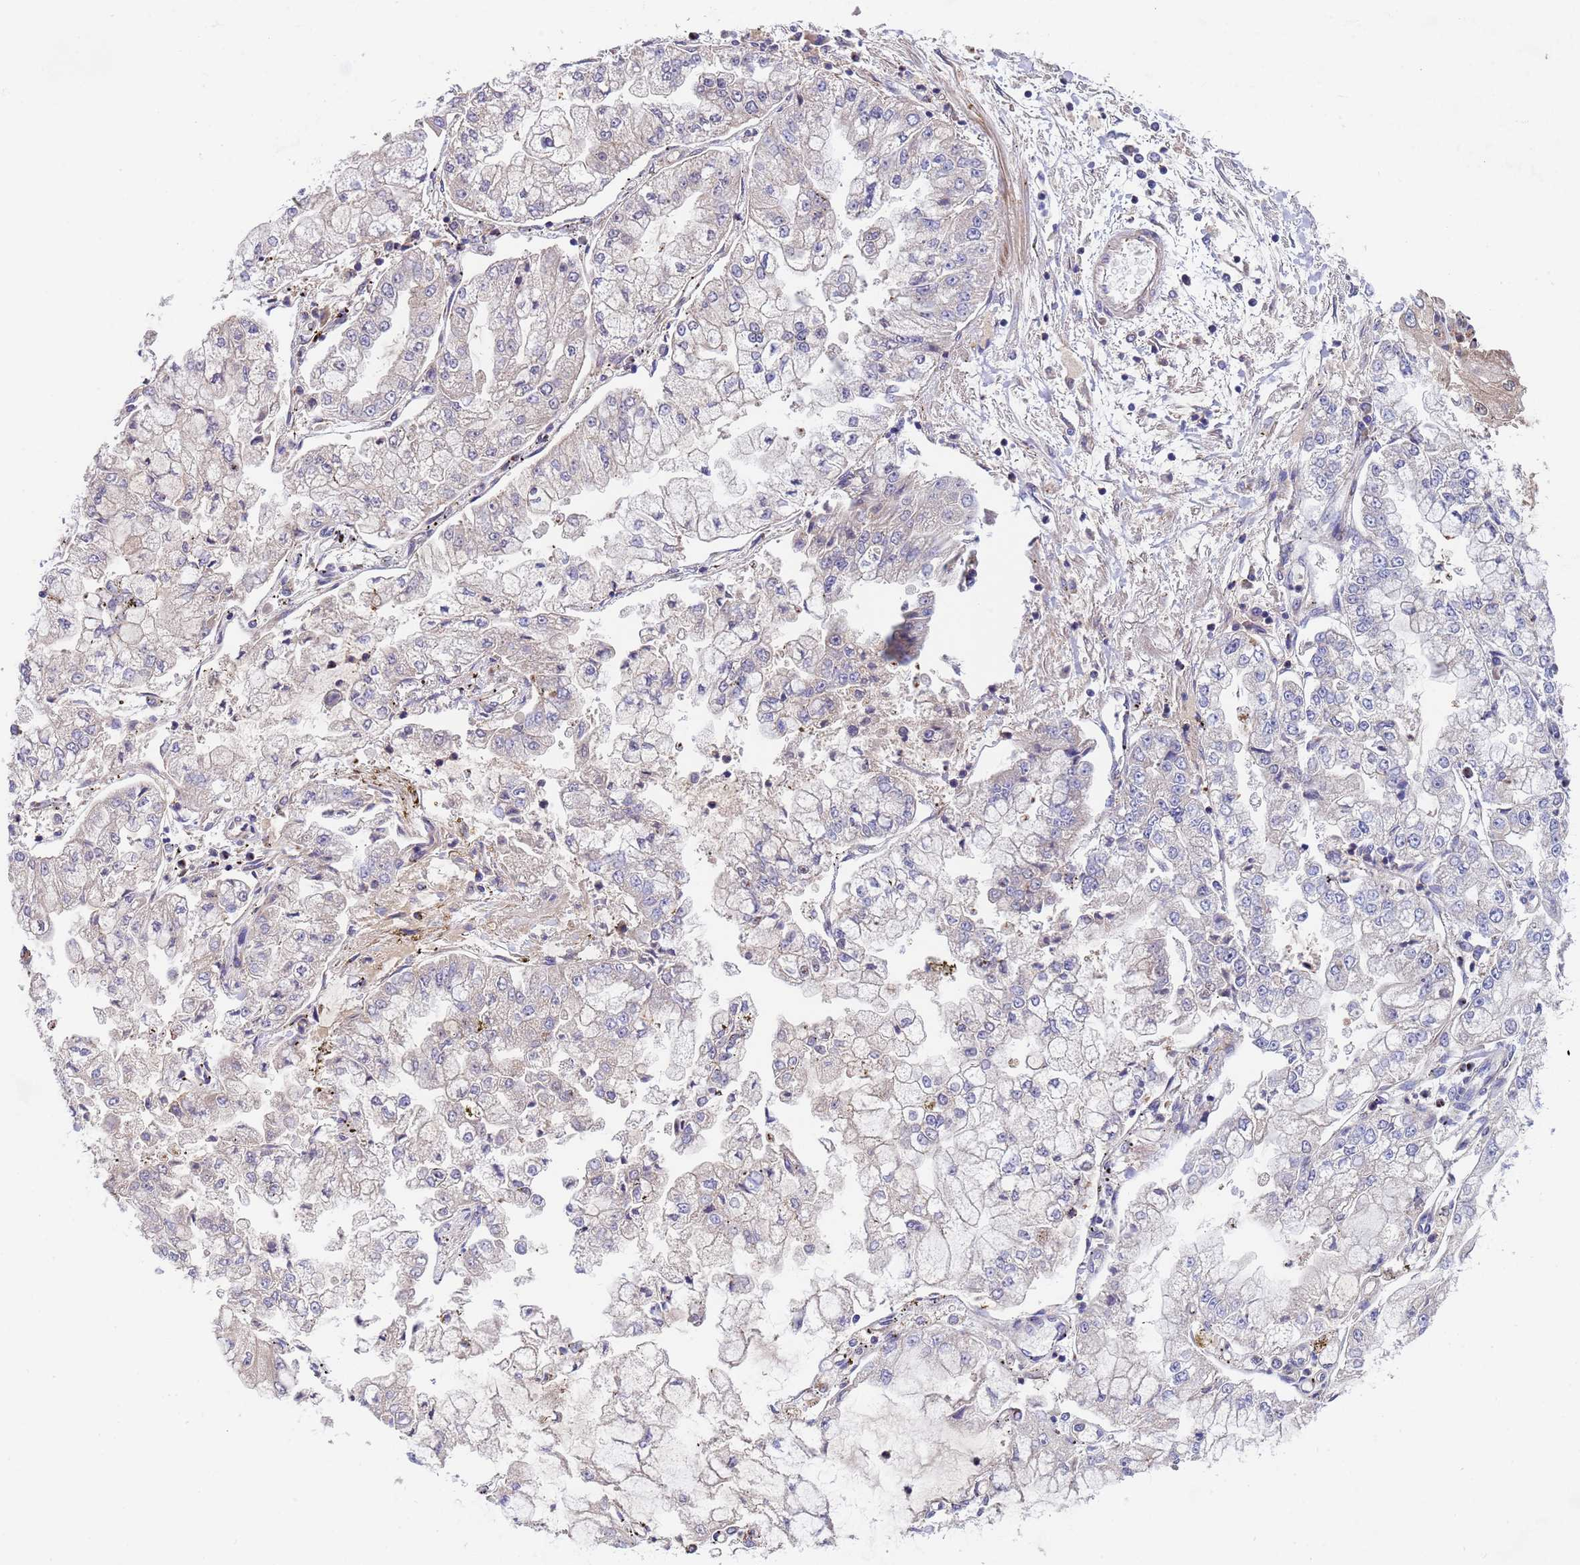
{"staining": {"intensity": "negative", "quantity": "none", "location": "none"}, "tissue": "stomach cancer", "cell_type": "Tumor cells", "image_type": "cancer", "snomed": [{"axis": "morphology", "description": "Adenocarcinoma, NOS"}, {"axis": "topography", "description": "Stomach"}], "caption": "This micrograph is of stomach cancer (adenocarcinoma) stained with immunohistochemistry to label a protein in brown with the nuclei are counter-stained blue. There is no positivity in tumor cells. (DAB (3,3'-diaminobenzidine) immunohistochemistry (IHC) with hematoxylin counter stain).", "gene": "PARP16", "patient": {"sex": "male", "age": 76}}